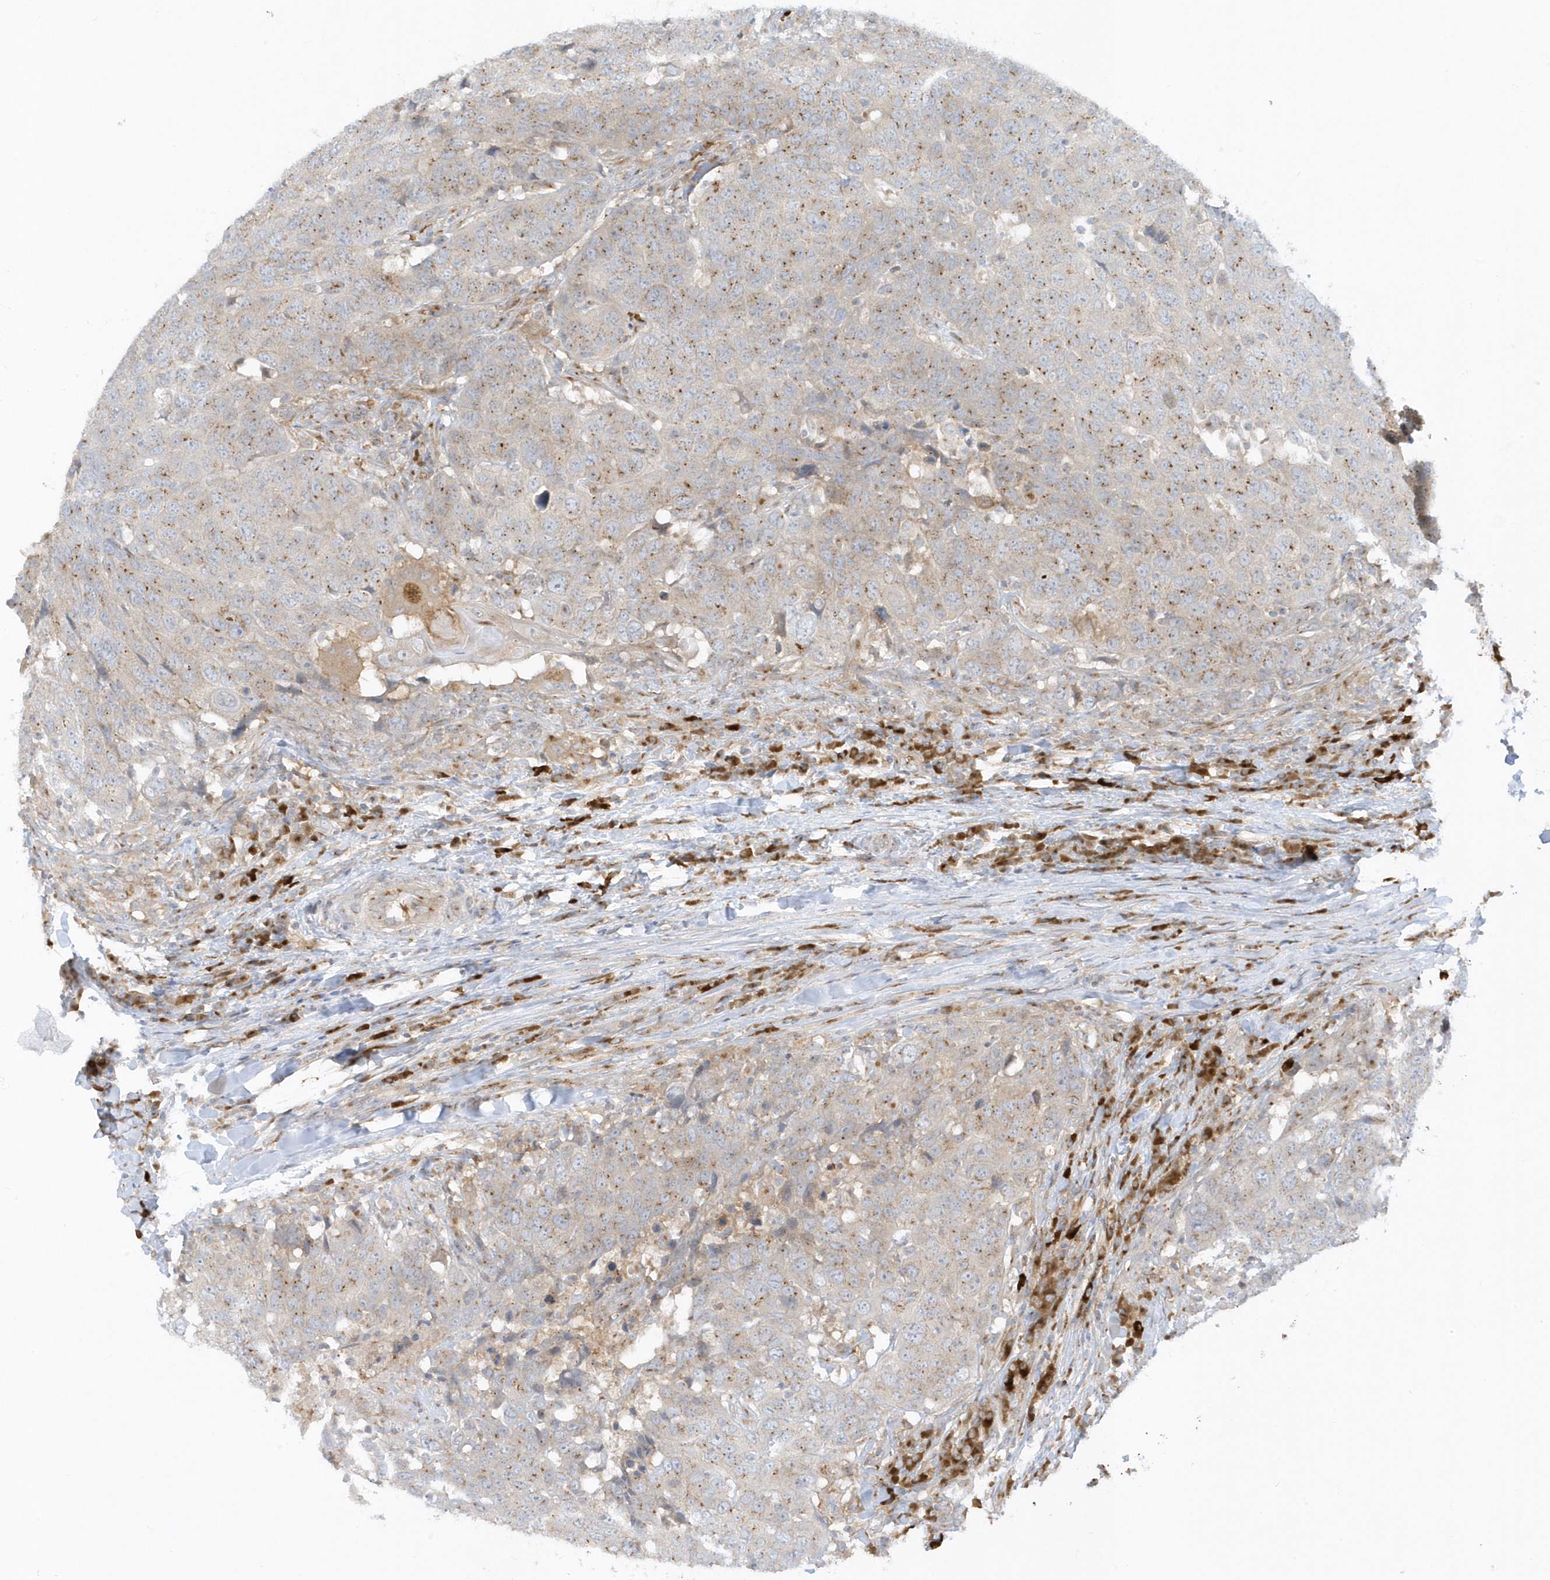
{"staining": {"intensity": "moderate", "quantity": ">75%", "location": "cytoplasmic/membranous"}, "tissue": "head and neck cancer", "cell_type": "Tumor cells", "image_type": "cancer", "snomed": [{"axis": "morphology", "description": "Squamous cell carcinoma, NOS"}, {"axis": "topography", "description": "Head-Neck"}], "caption": "This histopathology image displays immunohistochemistry staining of human squamous cell carcinoma (head and neck), with medium moderate cytoplasmic/membranous staining in approximately >75% of tumor cells.", "gene": "RPP40", "patient": {"sex": "male", "age": 66}}